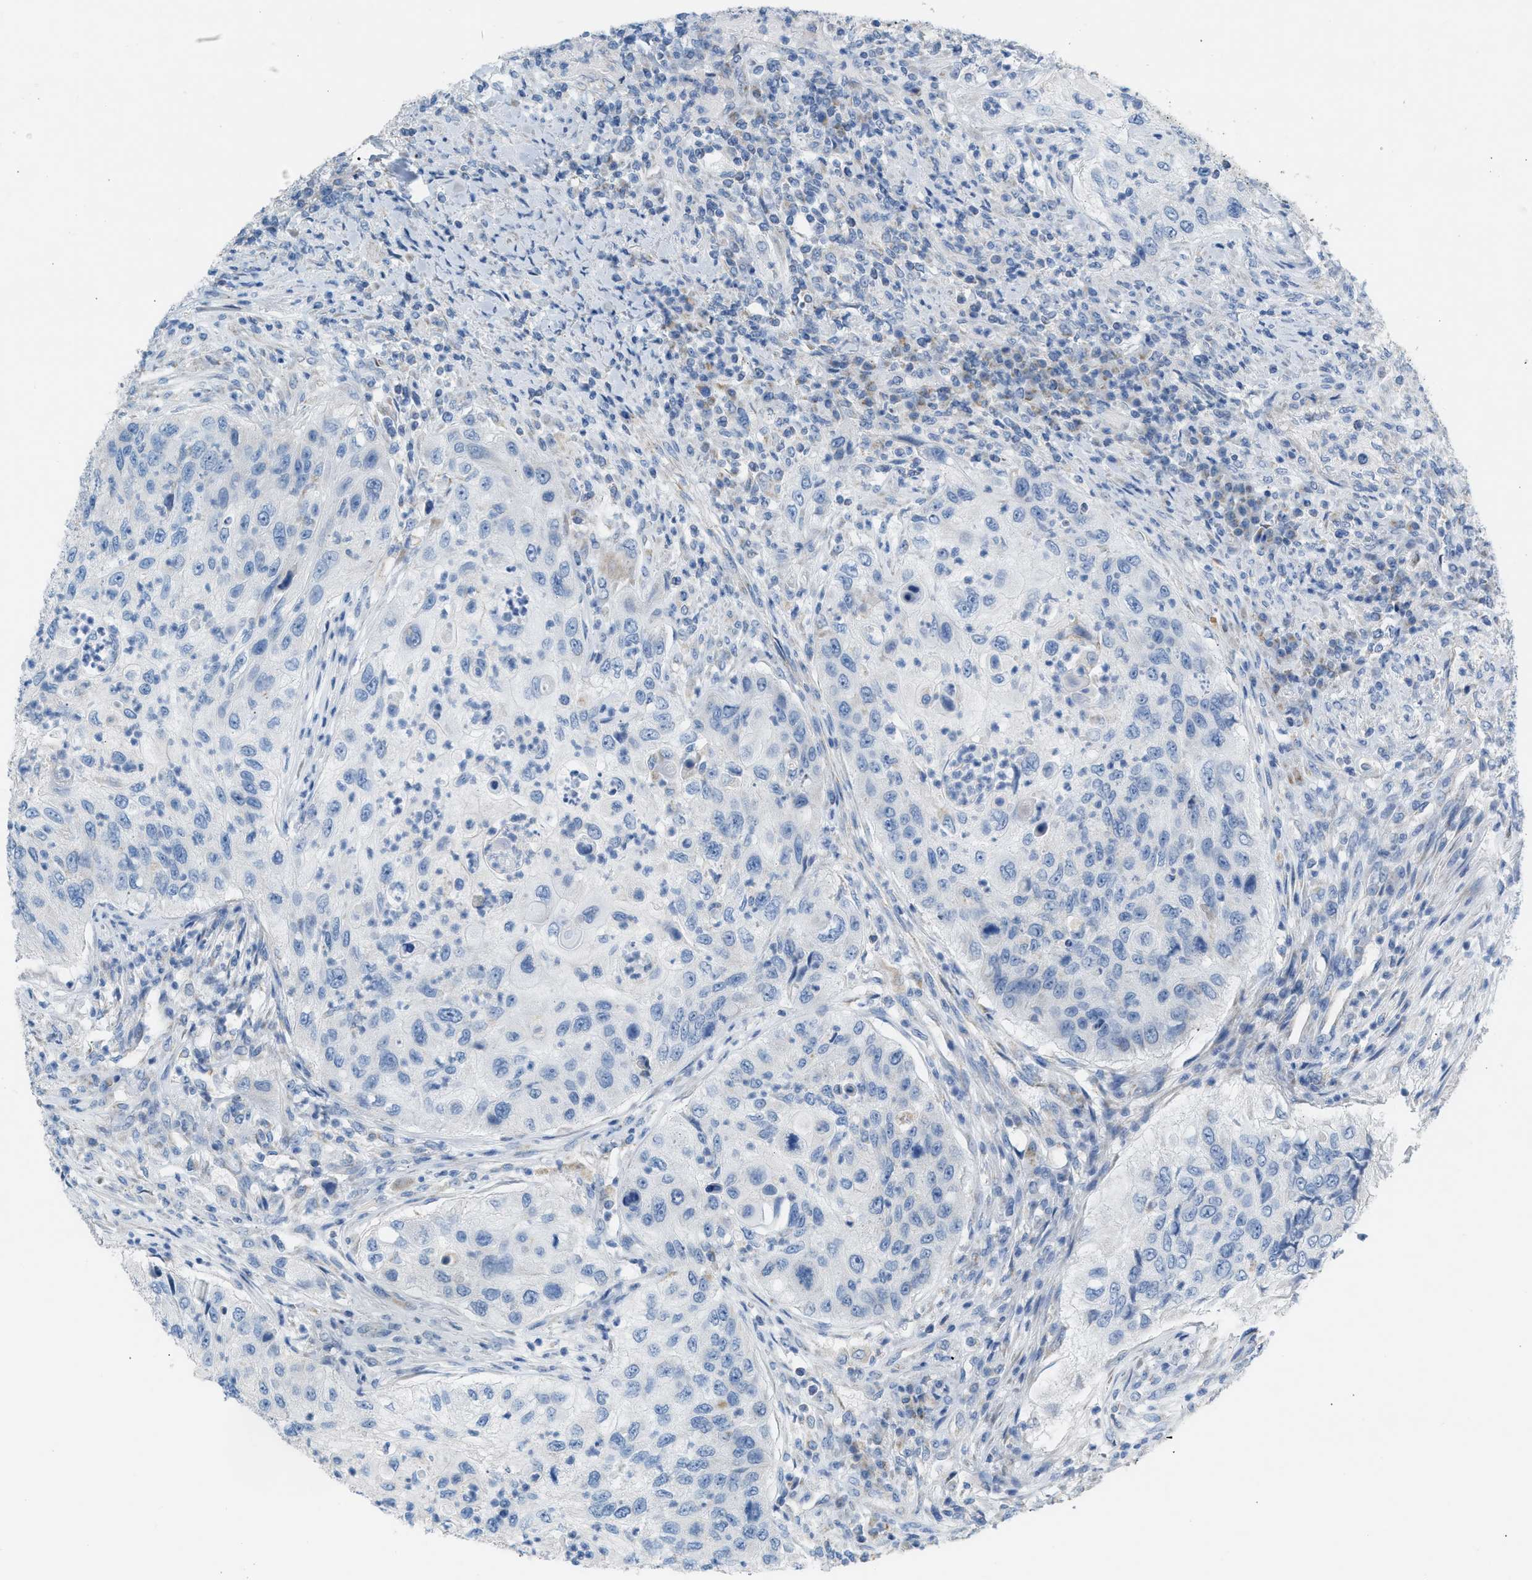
{"staining": {"intensity": "negative", "quantity": "none", "location": "none"}, "tissue": "urothelial cancer", "cell_type": "Tumor cells", "image_type": "cancer", "snomed": [{"axis": "morphology", "description": "Urothelial carcinoma, High grade"}, {"axis": "topography", "description": "Urinary bladder"}], "caption": "IHC image of neoplastic tissue: high-grade urothelial carcinoma stained with DAB demonstrates no significant protein staining in tumor cells. (DAB IHC with hematoxylin counter stain).", "gene": "NDUFS8", "patient": {"sex": "female", "age": 60}}